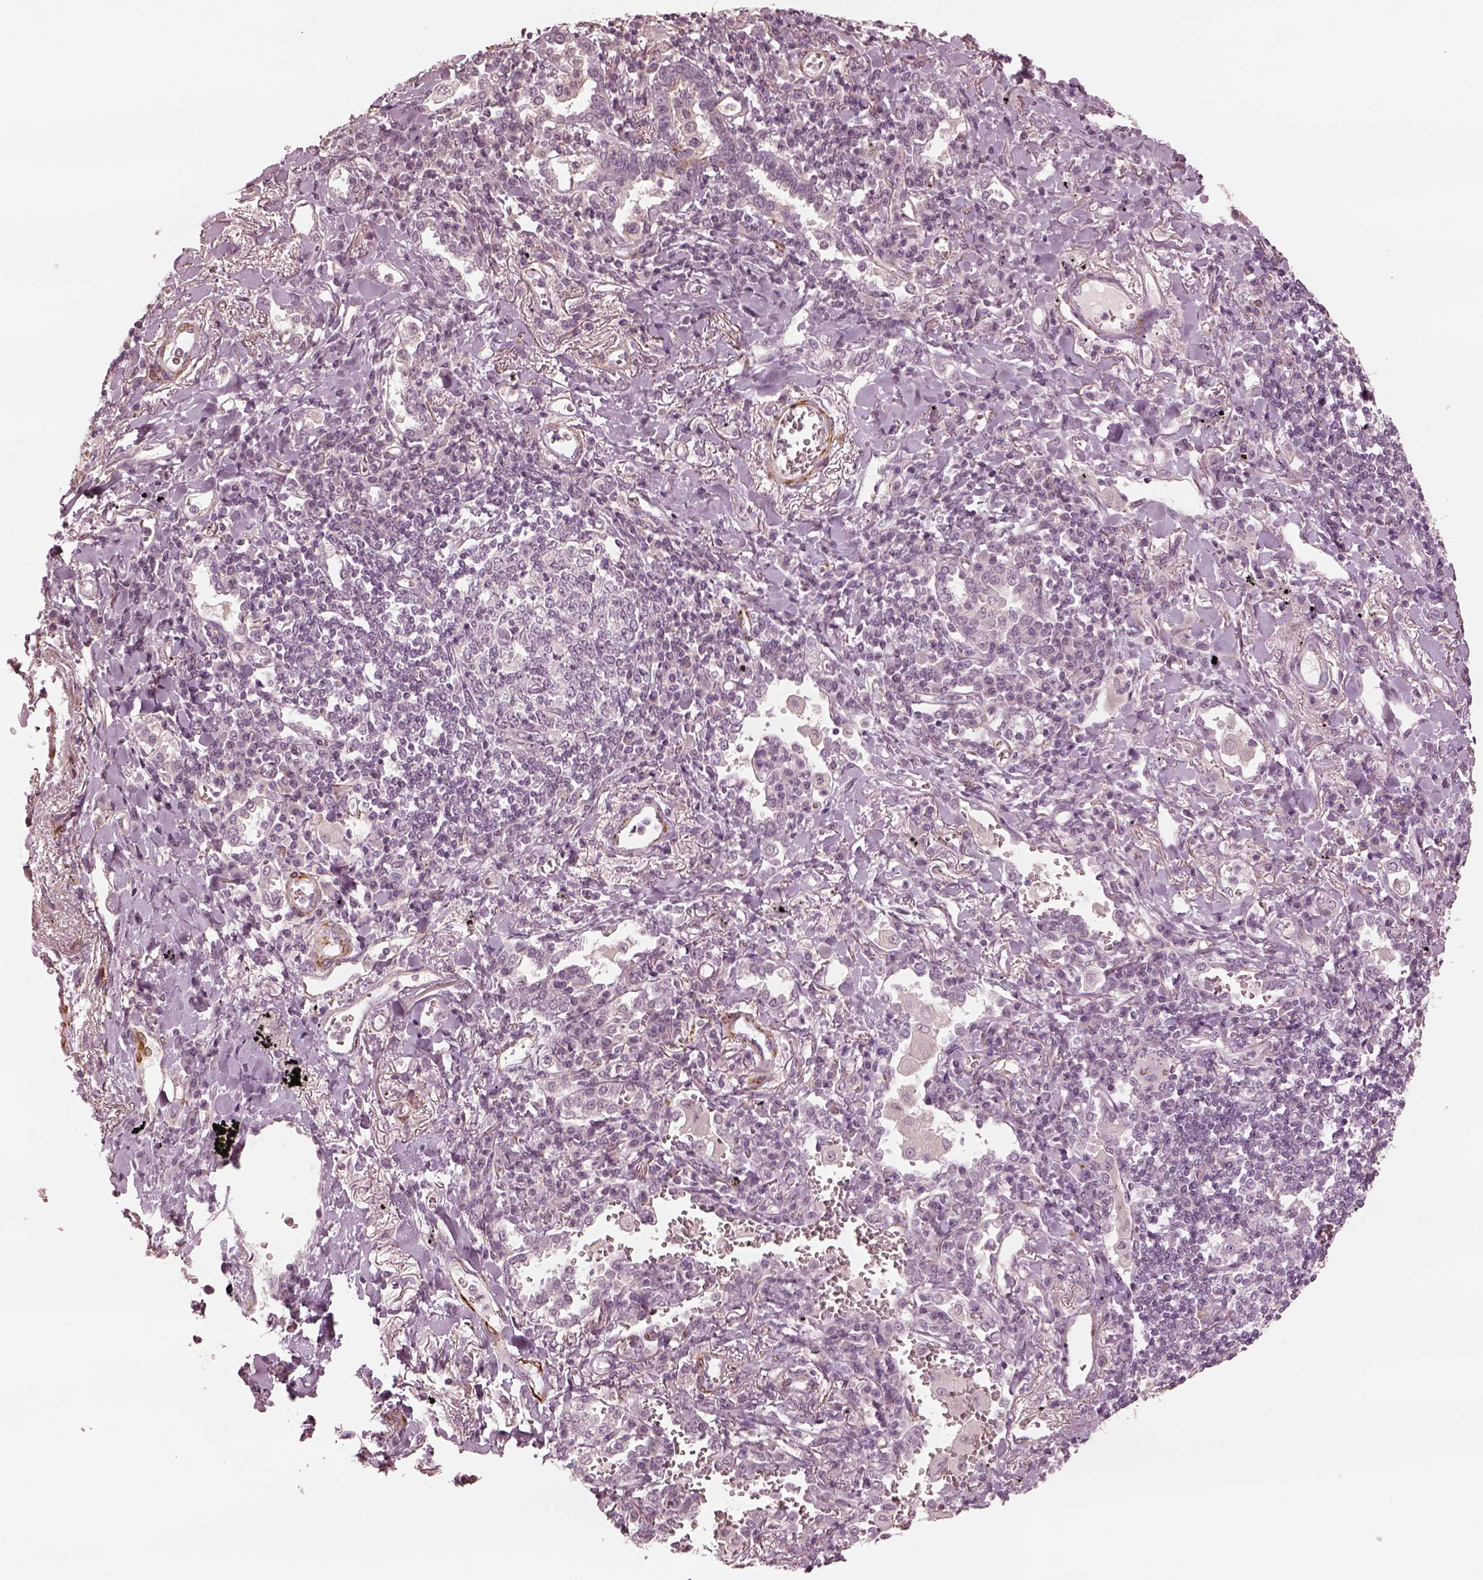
{"staining": {"intensity": "negative", "quantity": "none", "location": "none"}, "tissue": "lung cancer", "cell_type": "Tumor cells", "image_type": "cancer", "snomed": [{"axis": "morphology", "description": "Squamous cell carcinoma, NOS"}, {"axis": "topography", "description": "Lung"}], "caption": "This histopathology image is of lung squamous cell carcinoma stained with IHC to label a protein in brown with the nuclei are counter-stained blue. There is no staining in tumor cells. Nuclei are stained in blue.", "gene": "DNAAF9", "patient": {"sex": "male", "age": 82}}